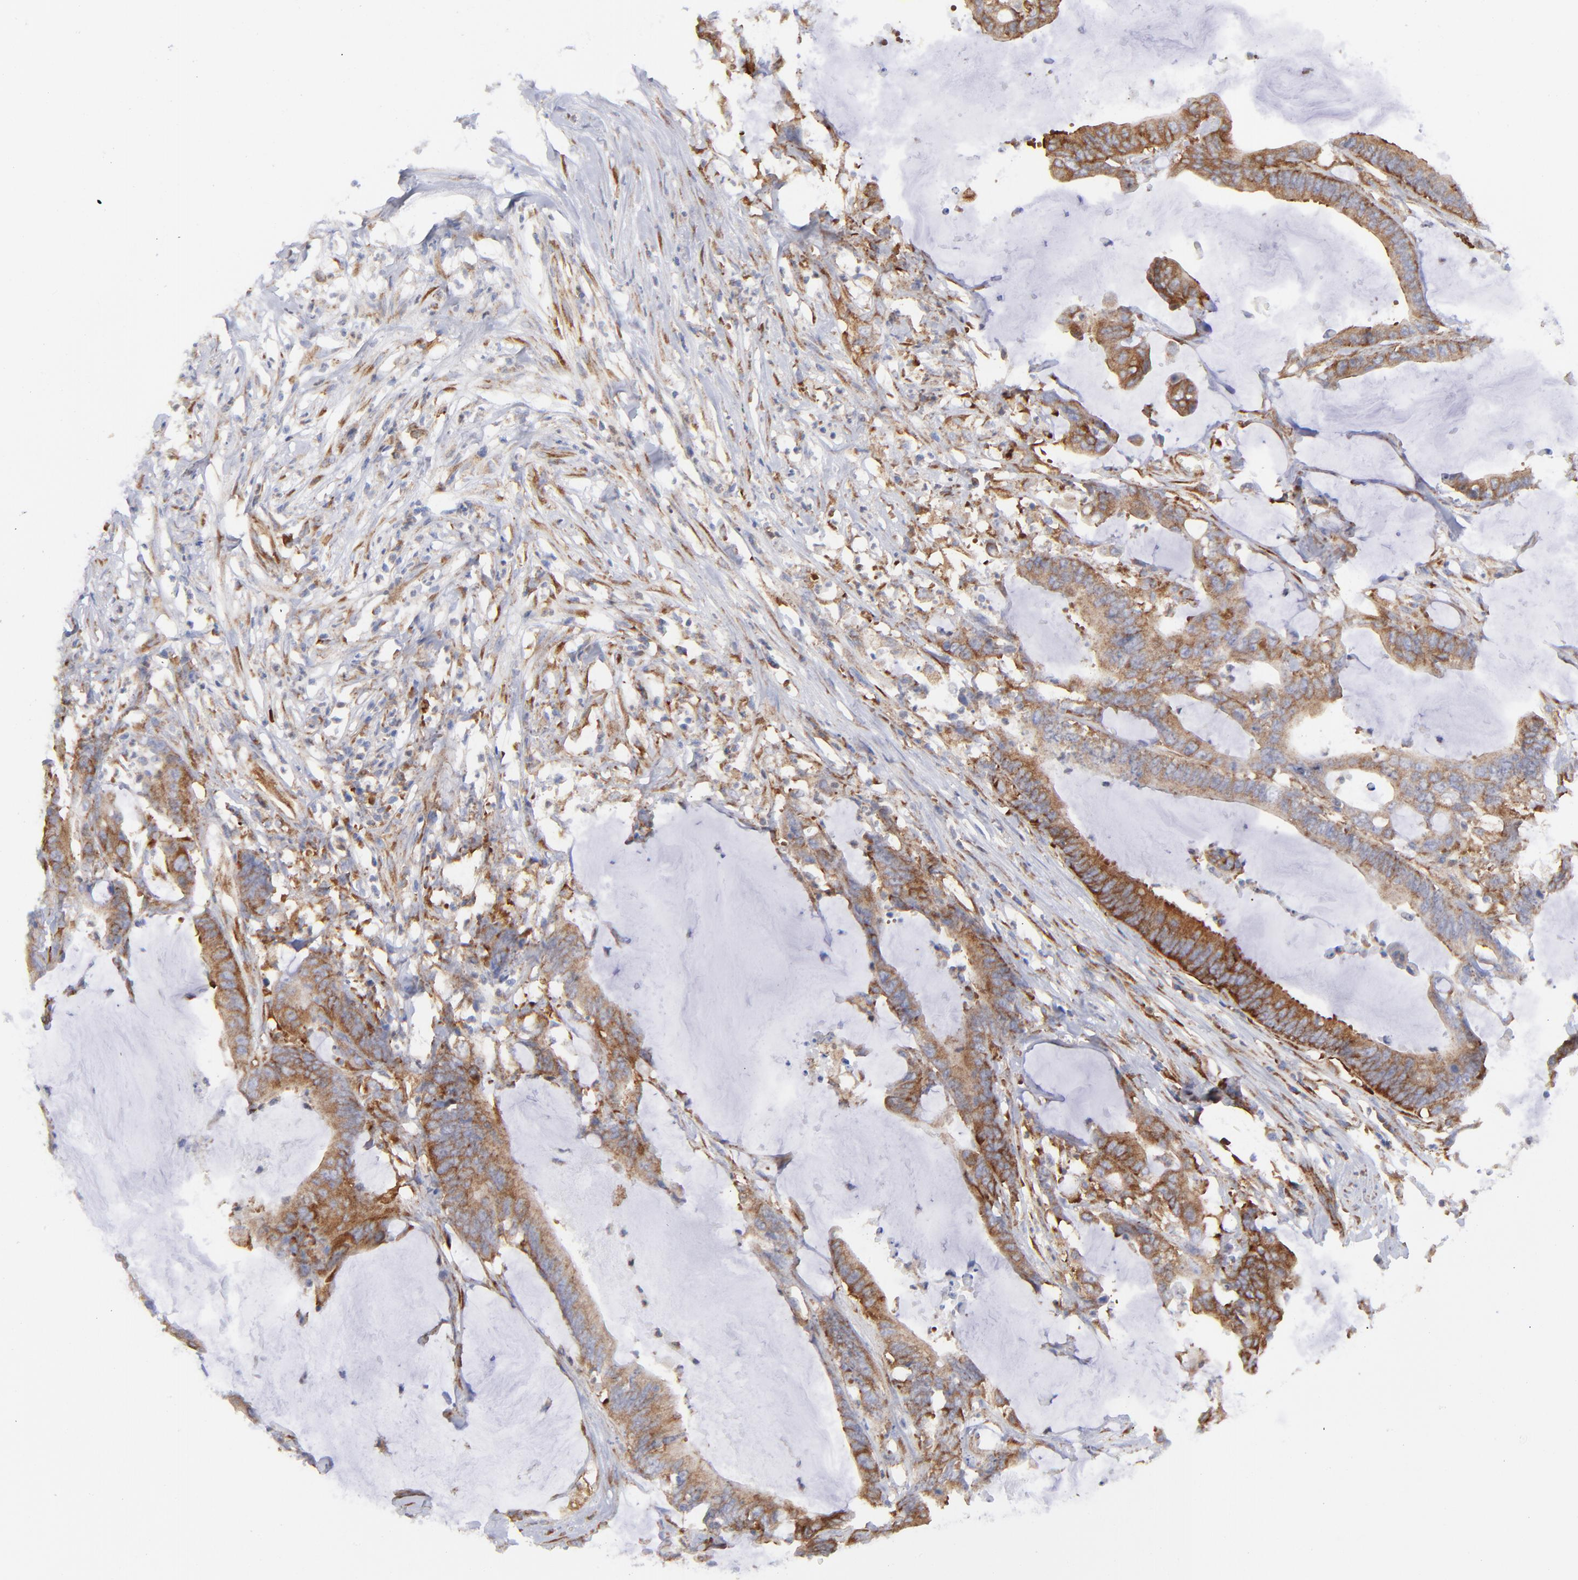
{"staining": {"intensity": "strong", "quantity": ">75%", "location": "cytoplasmic/membranous"}, "tissue": "colorectal cancer", "cell_type": "Tumor cells", "image_type": "cancer", "snomed": [{"axis": "morphology", "description": "Adenocarcinoma, NOS"}, {"axis": "topography", "description": "Rectum"}], "caption": "DAB immunohistochemical staining of human colorectal cancer shows strong cytoplasmic/membranous protein staining in approximately >75% of tumor cells. Using DAB (brown) and hematoxylin (blue) stains, captured at high magnification using brightfield microscopy.", "gene": "EIF2AK2", "patient": {"sex": "female", "age": 66}}